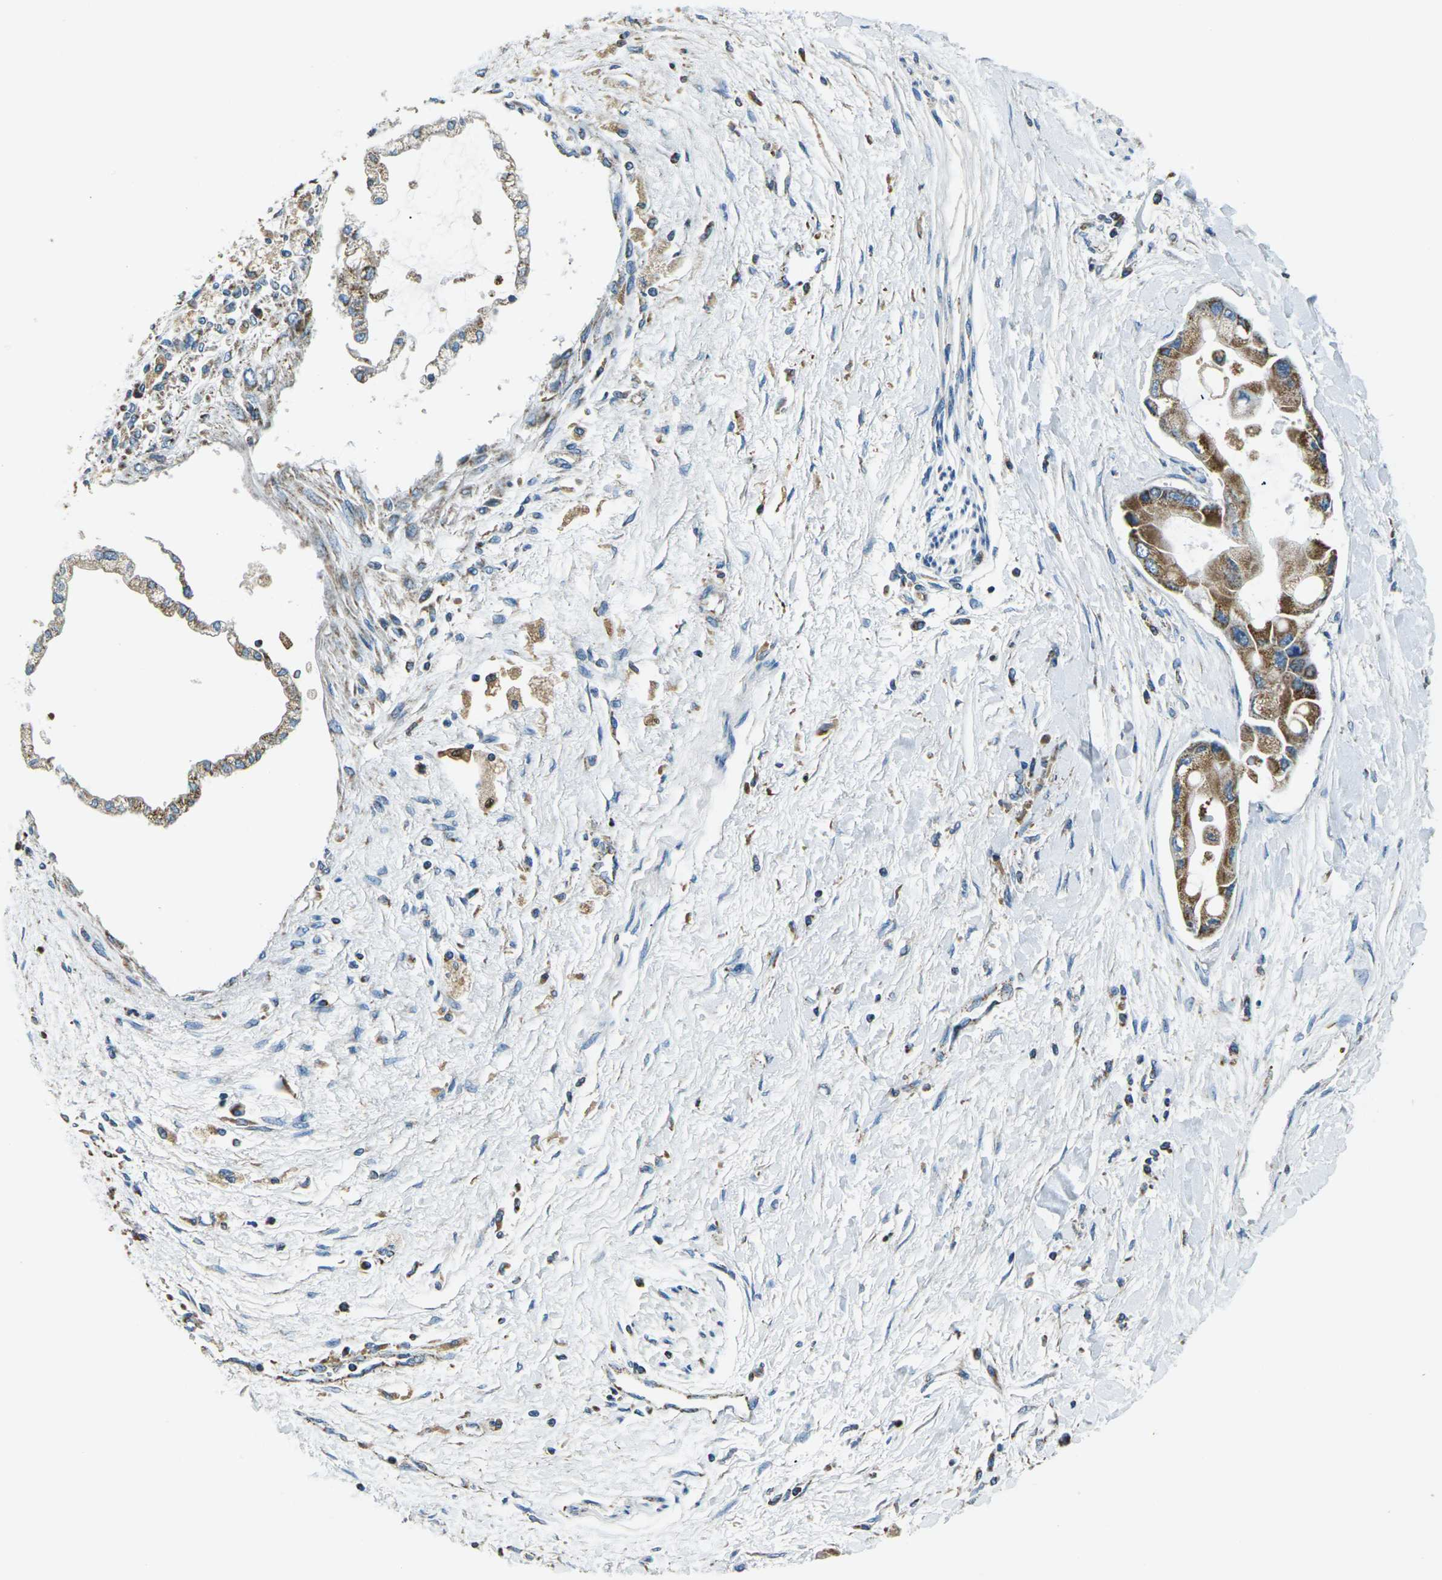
{"staining": {"intensity": "moderate", "quantity": ">75%", "location": "cytoplasmic/membranous"}, "tissue": "liver cancer", "cell_type": "Tumor cells", "image_type": "cancer", "snomed": [{"axis": "morphology", "description": "Cholangiocarcinoma"}, {"axis": "topography", "description": "Liver"}], "caption": "Approximately >75% of tumor cells in liver cancer reveal moderate cytoplasmic/membranous protein staining as visualized by brown immunohistochemical staining.", "gene": "IRF3", "patient": {"sex": "male", "age": 50}}